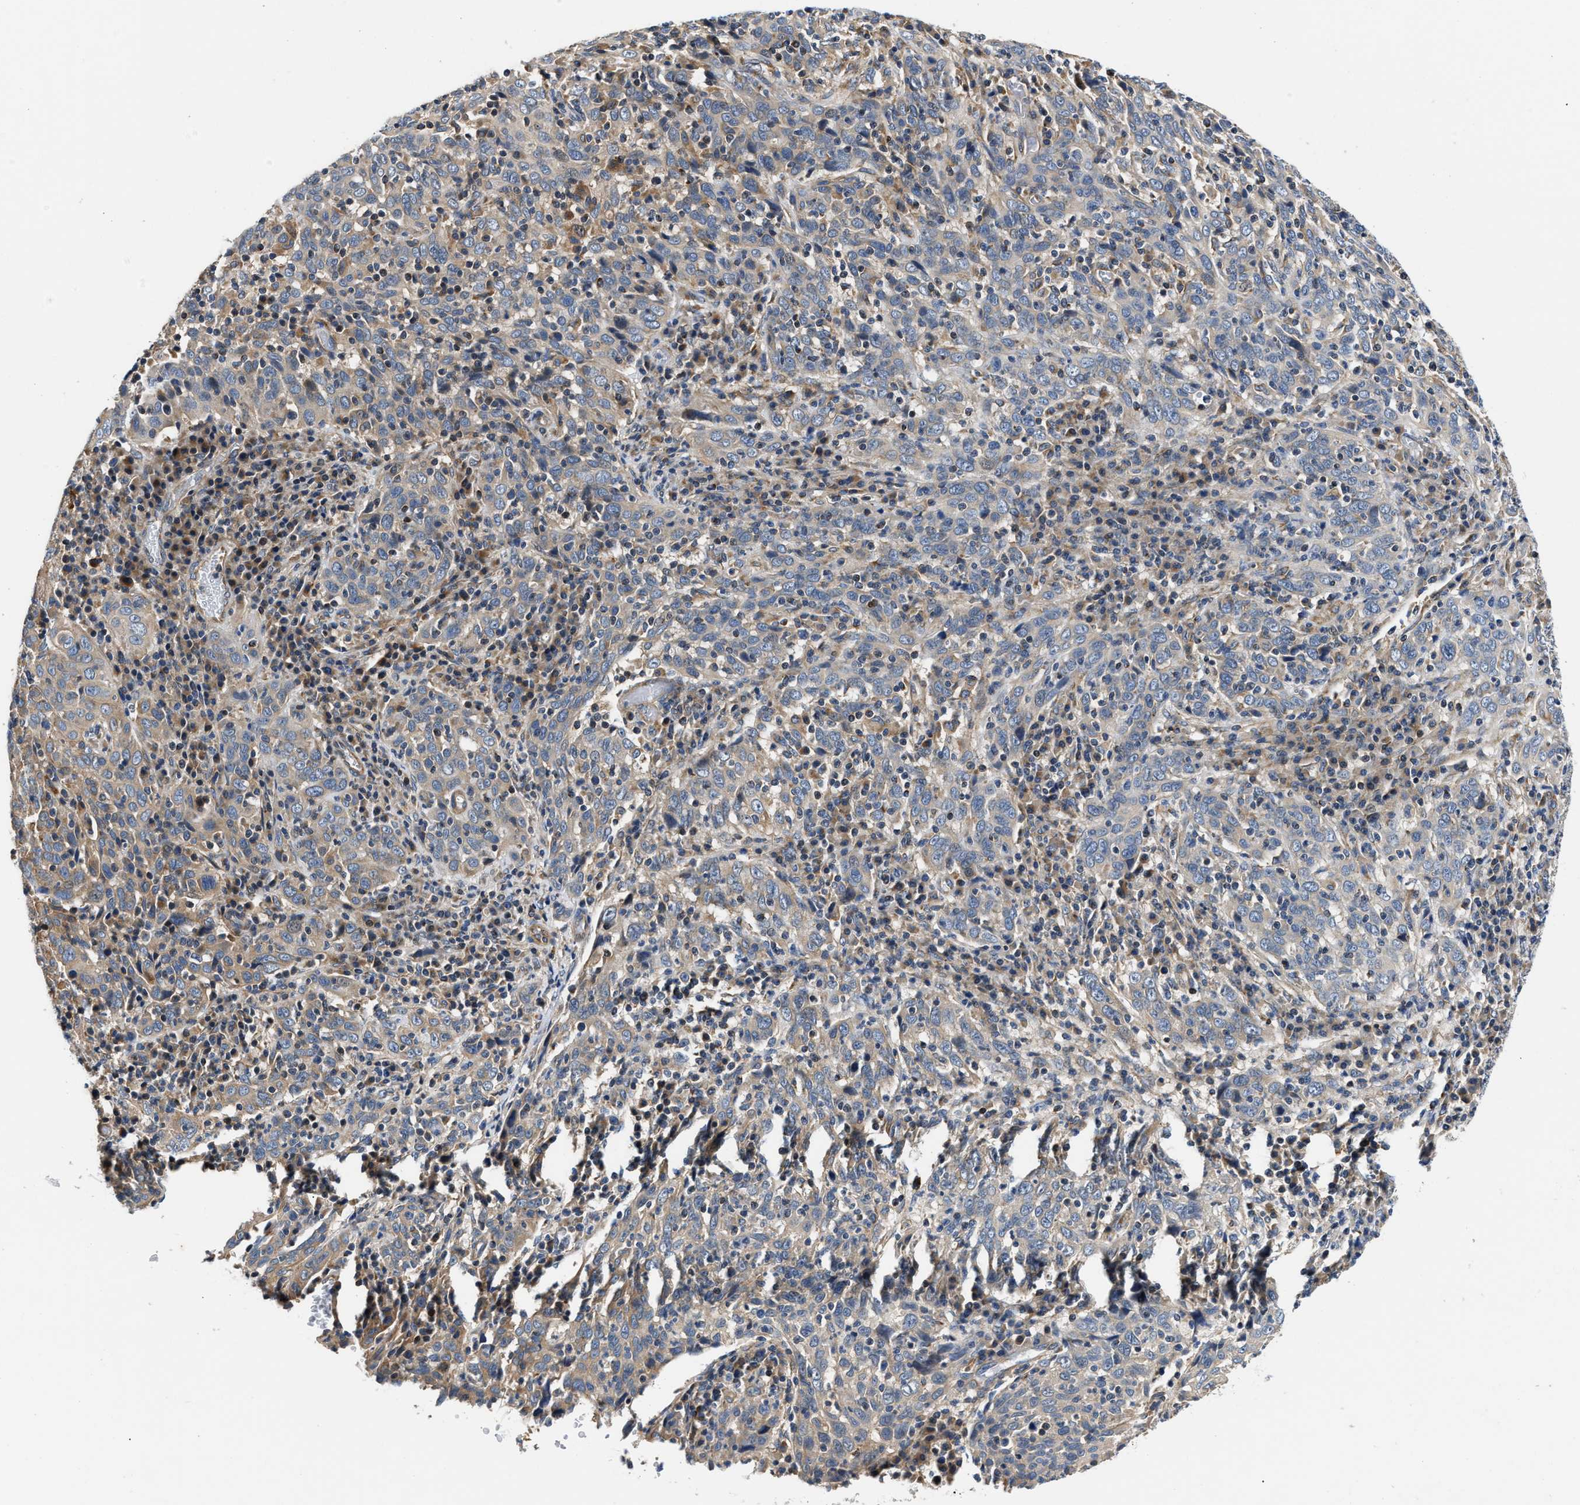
{"staining": {"intensity": "weak", "quantity": "<25%", "location": "cytoplasmic/membranous"}, "tissue": "cervical cancer", "cell_type": "Tumor cells", "image_type": "cancer", "snomed": [{"axis": "morphology", "description": "Squamous cell carcinoma, NOS"}, {"axis": "topography", "description": "Cervix"}], "caption": "Immunohistochemistry (IHC) micrograph of human squamous cell carcinoma (cervical) stained for a protein (brown), which reveals no staining in tumor cells.", "gene": "TEX2", "patient": {"sex": "female", "age": 46}}